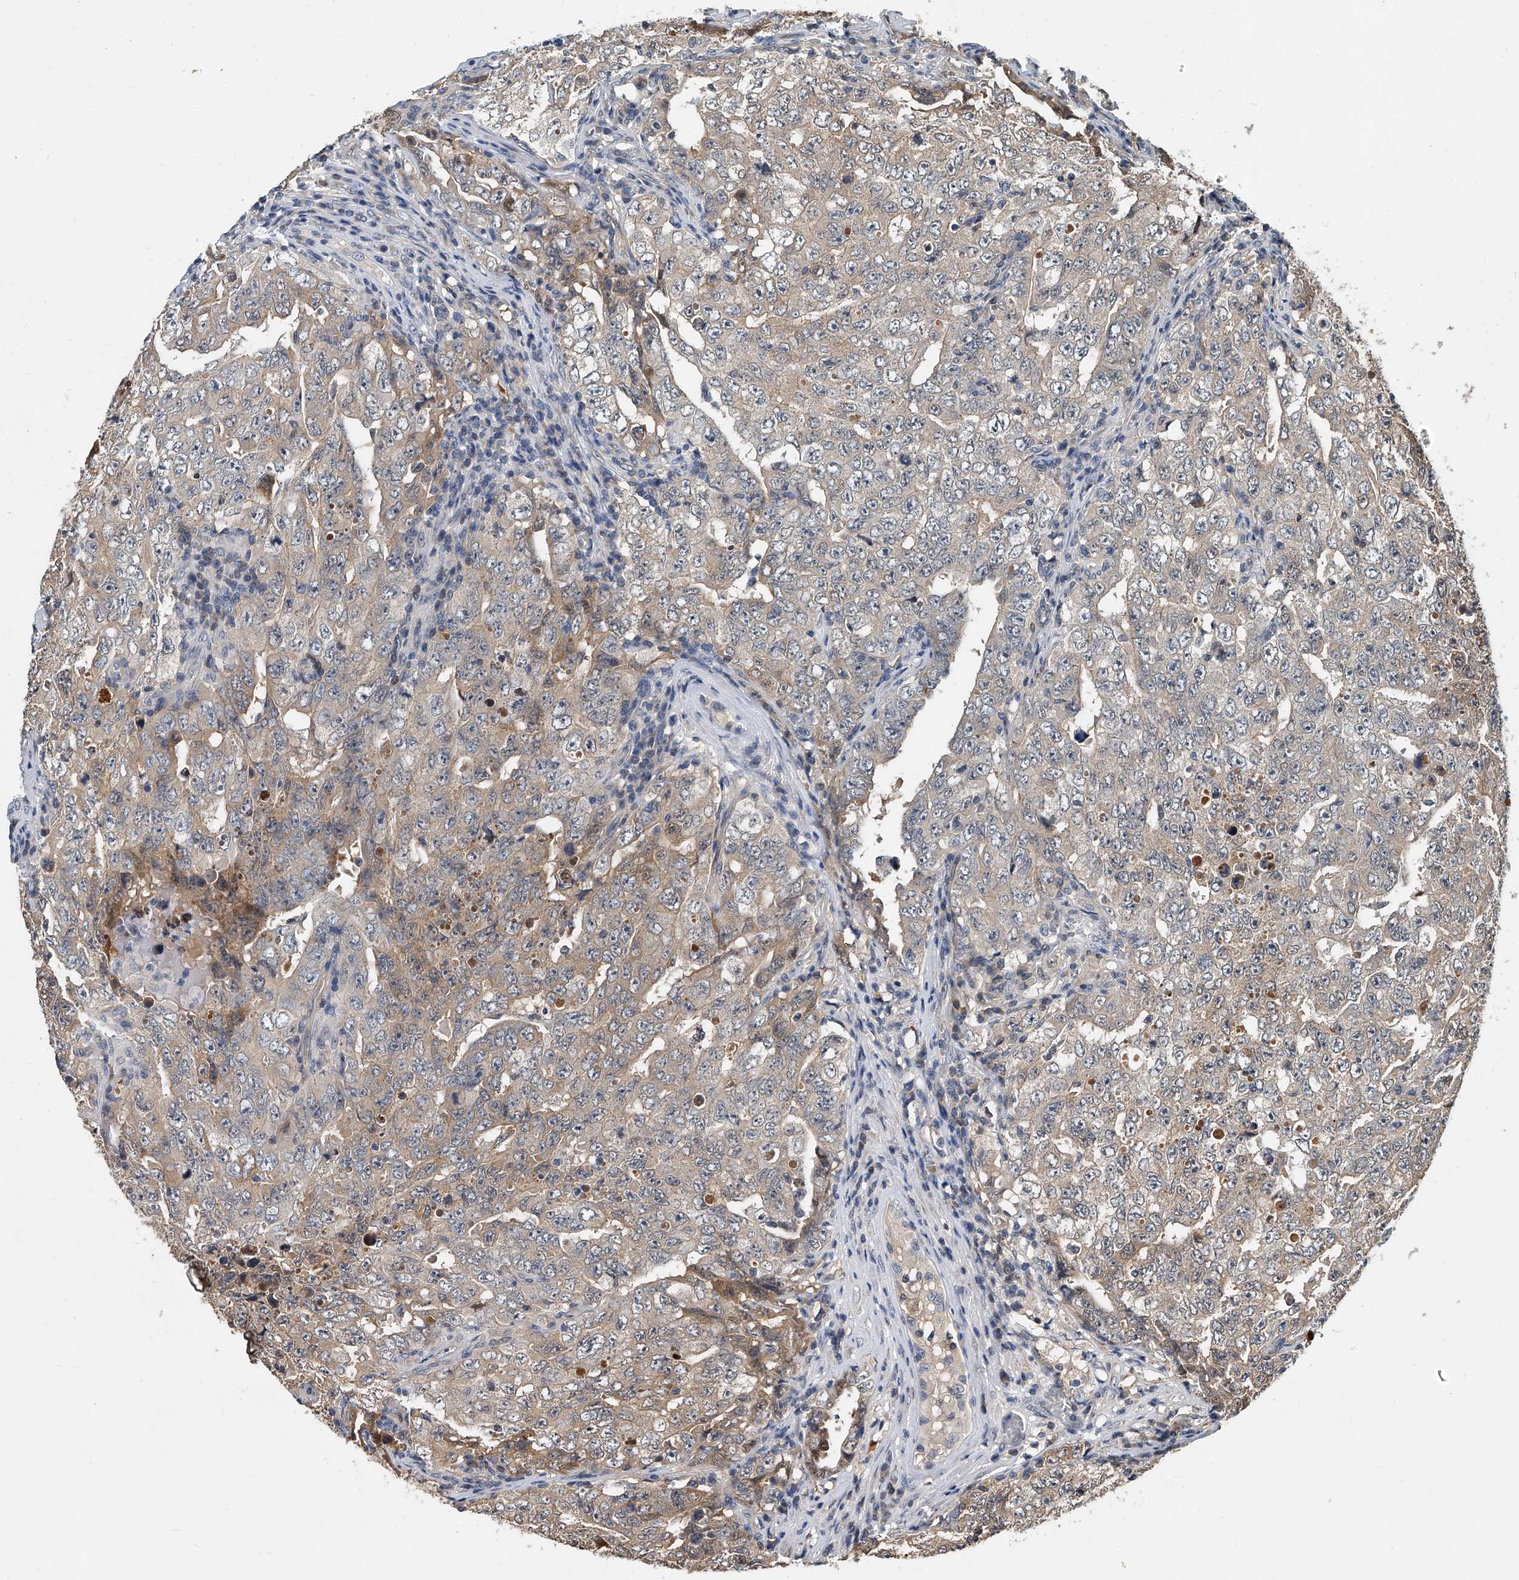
{"staining": {"intensity": "weak", "quantity": "25%-75%", "location": "cytoplasmic/membranous"}, "tissue": "testis cancer", "cell_type": "Tumor cells", "image_type": "cancer", "snomed": [{"axis": "morphology", "description": "Carcinoma, Embryonal, NOS"}, {"axis": "topography", "description": "Testis"}], "caption": "Human embryonal carcinoma (testis) stained with a brown dye displays weak cytoplasmic/membranous positive positivity in approximately 25%-75% of tumor cells.", "gene": "CD200", "patient": {"sex": "male", "age": 26}}